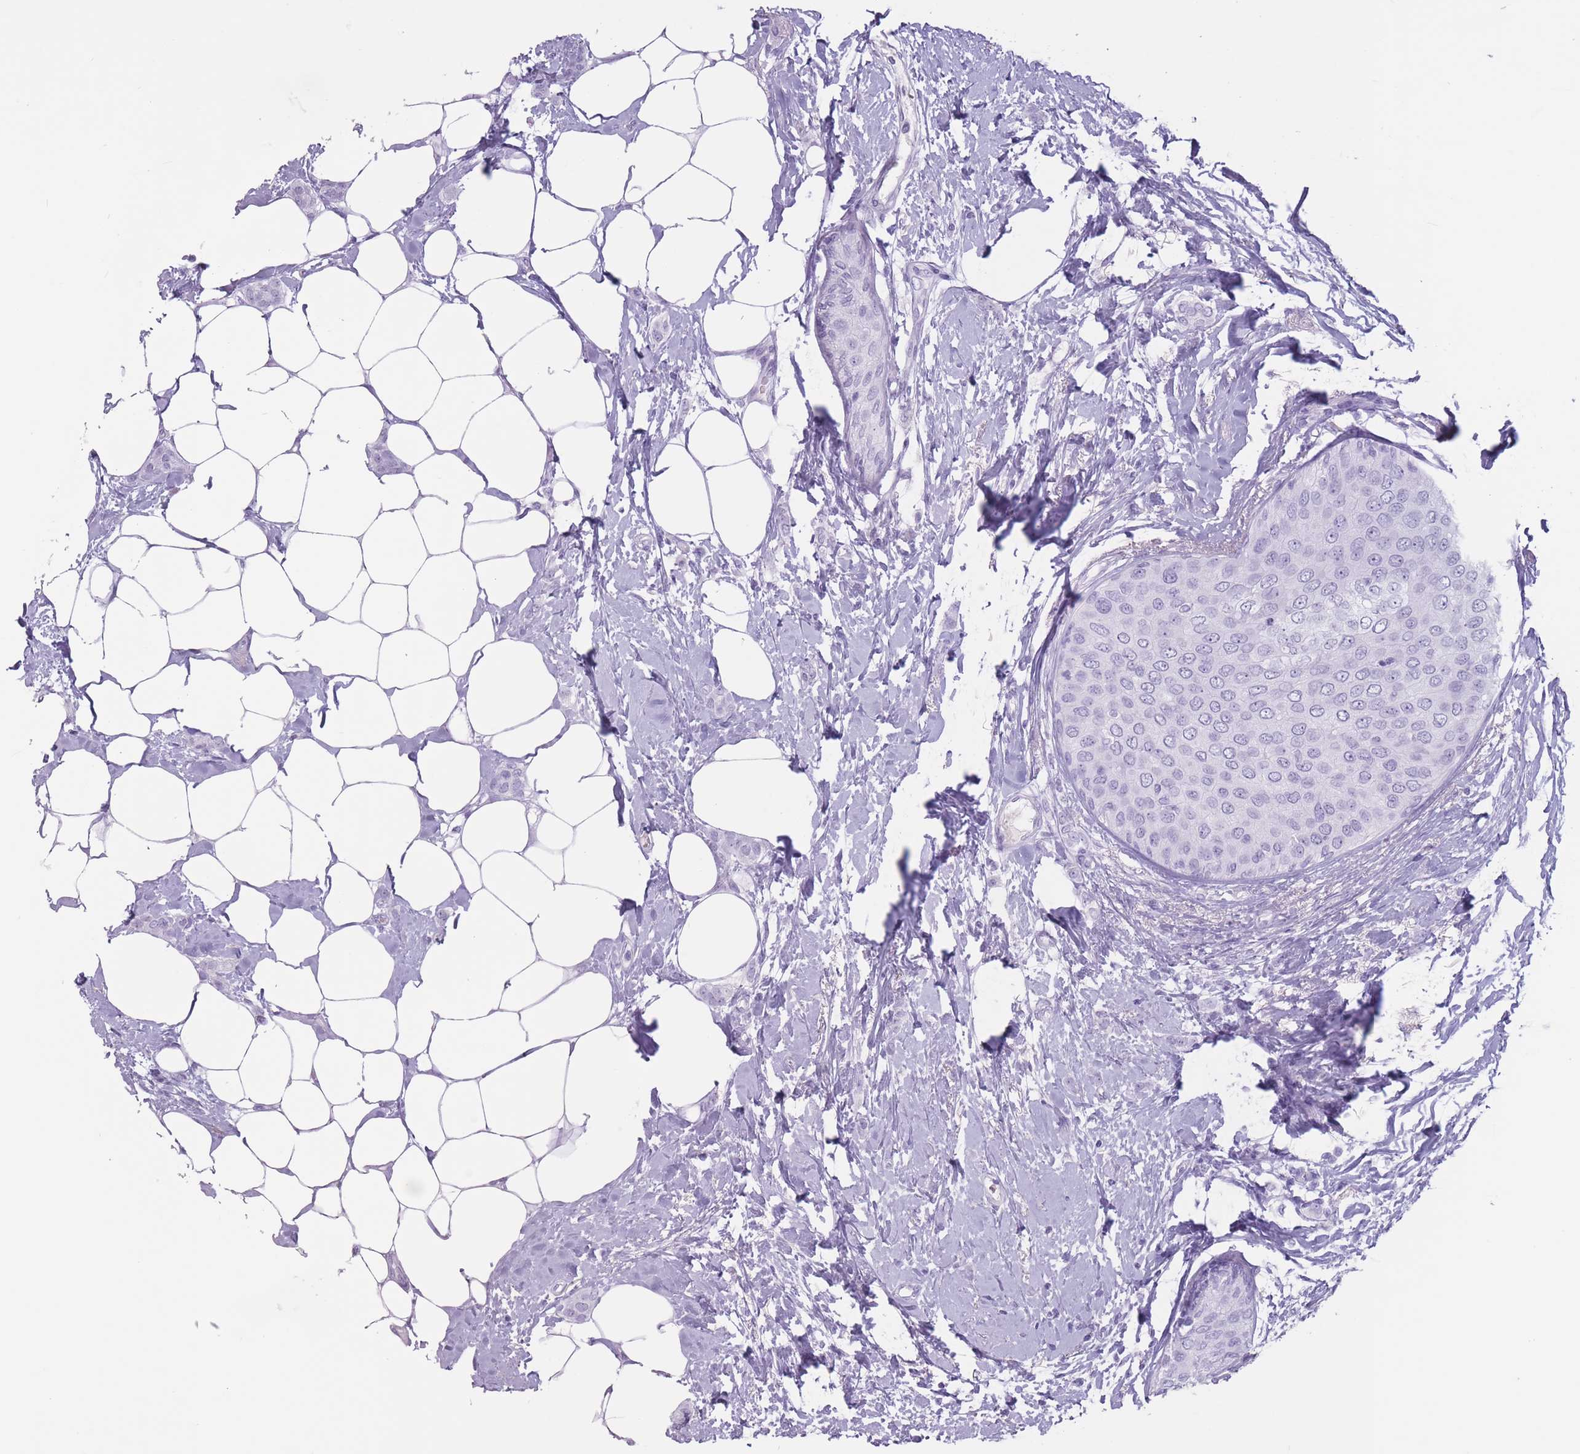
{"staining": {"intensity": "negative", "quantity": "none", "location": "none"}, "tissue": "breast cancer", "cell_type": "Tumor cells", "image_type": "cancer", "snomed": [{"axis": "morphology", "description": "Duct carcinoma"}, {"axis": "topography", "description": "Breast"}], "caption": "Tumor cells show no significant positivity in intraductal carcinoma (breast).", "gene": "PNMA3", "patient": {"sex": "female", "age": 72}}